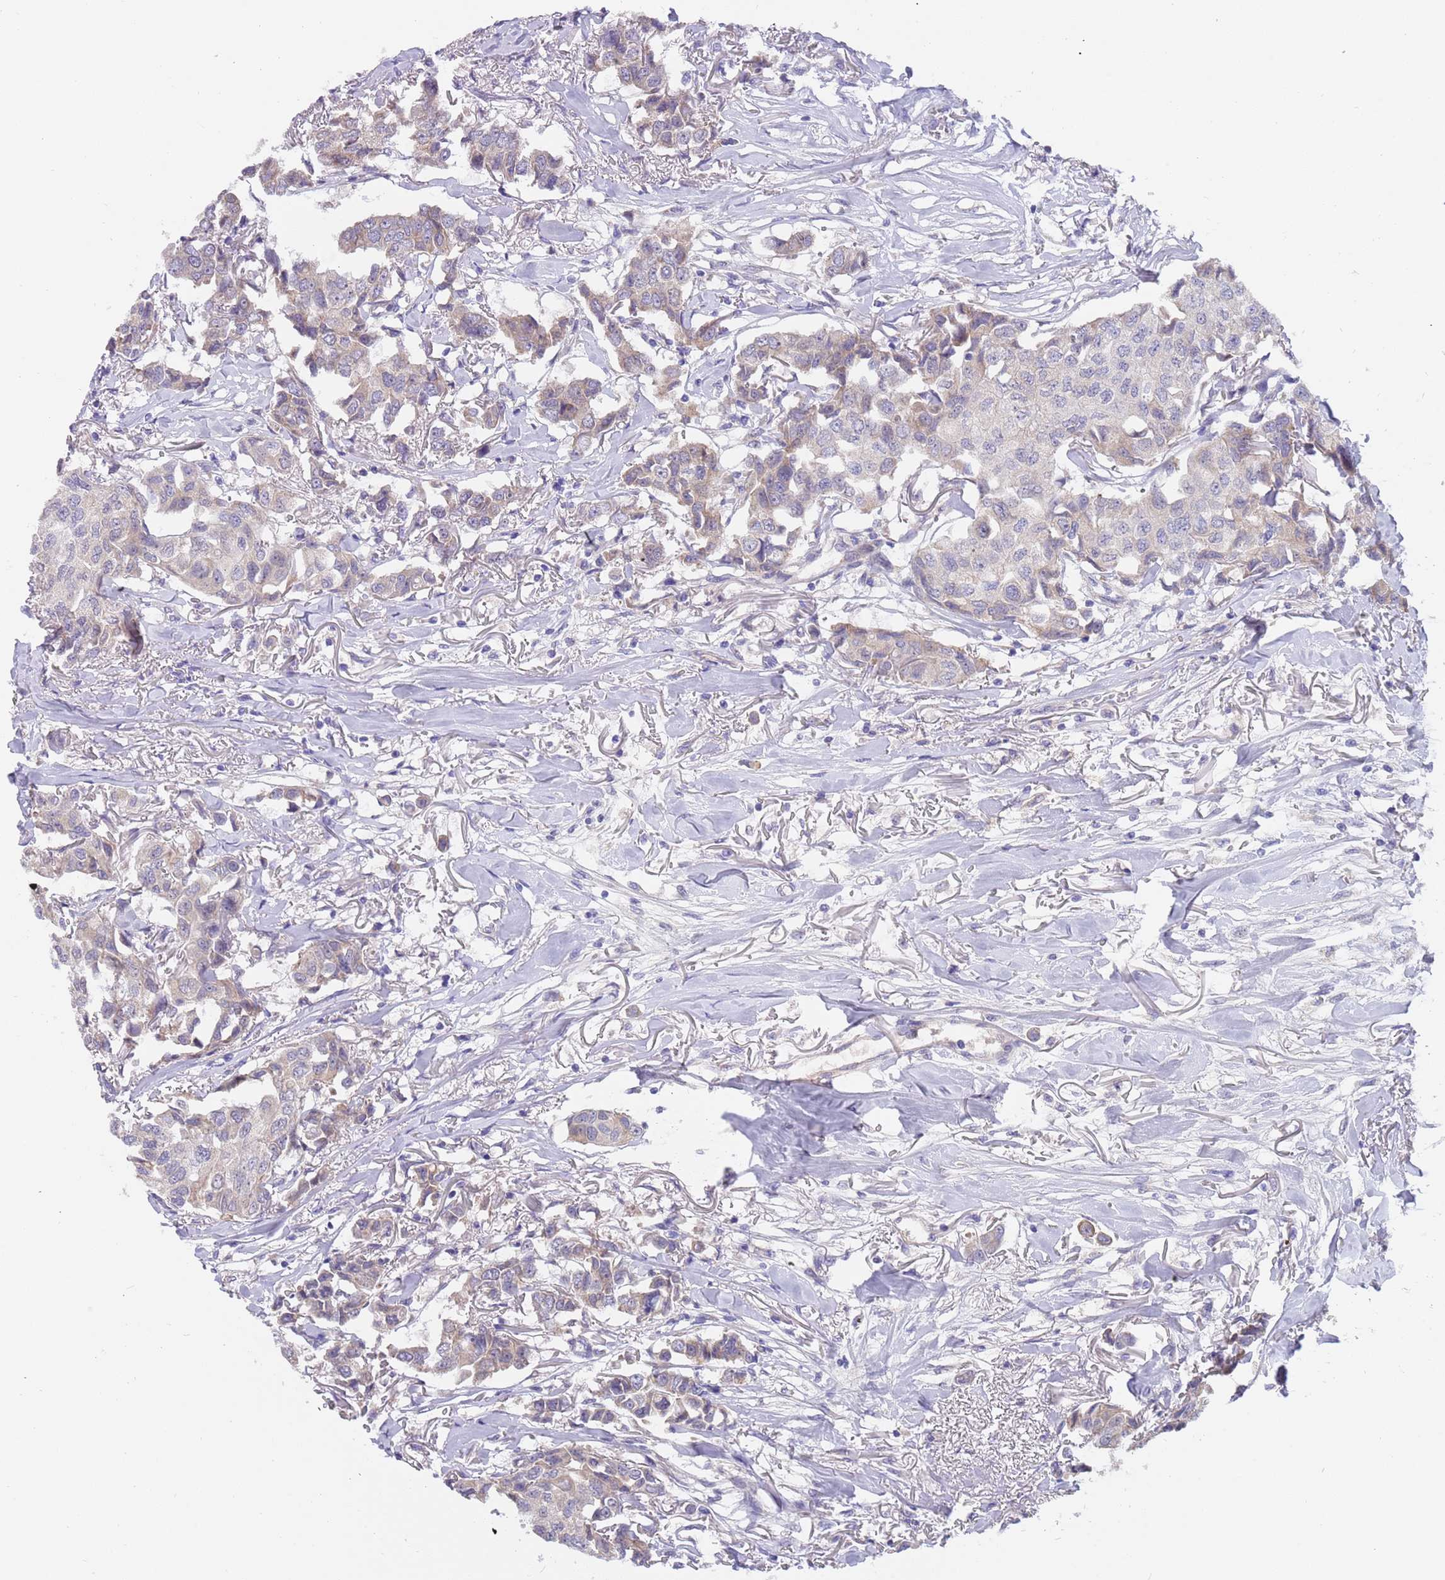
{"staining": {"intensity": "weak", "quantity": "<25%", "location": "cytoplasmic/membranous"}, "tissue": "breast cancer", "cell_type": "Tumor cells", "image_type": "cancer", "snomed": [{"axis": "morphology", "description": "Duct carcinoma"}, {"axis": "topography", "description": "Breast"}], "caption": "Tumor cells are negative for brown protein staining in intraductal carcinoma (breast). (Stains: DAB immunohistochemistry (IHC) with hematoxylin counter stain, Microscopy: brightfield microscopy at high magnification).", "gene": "ZNF746", "patient": {"sex": "female", "age": 80}}